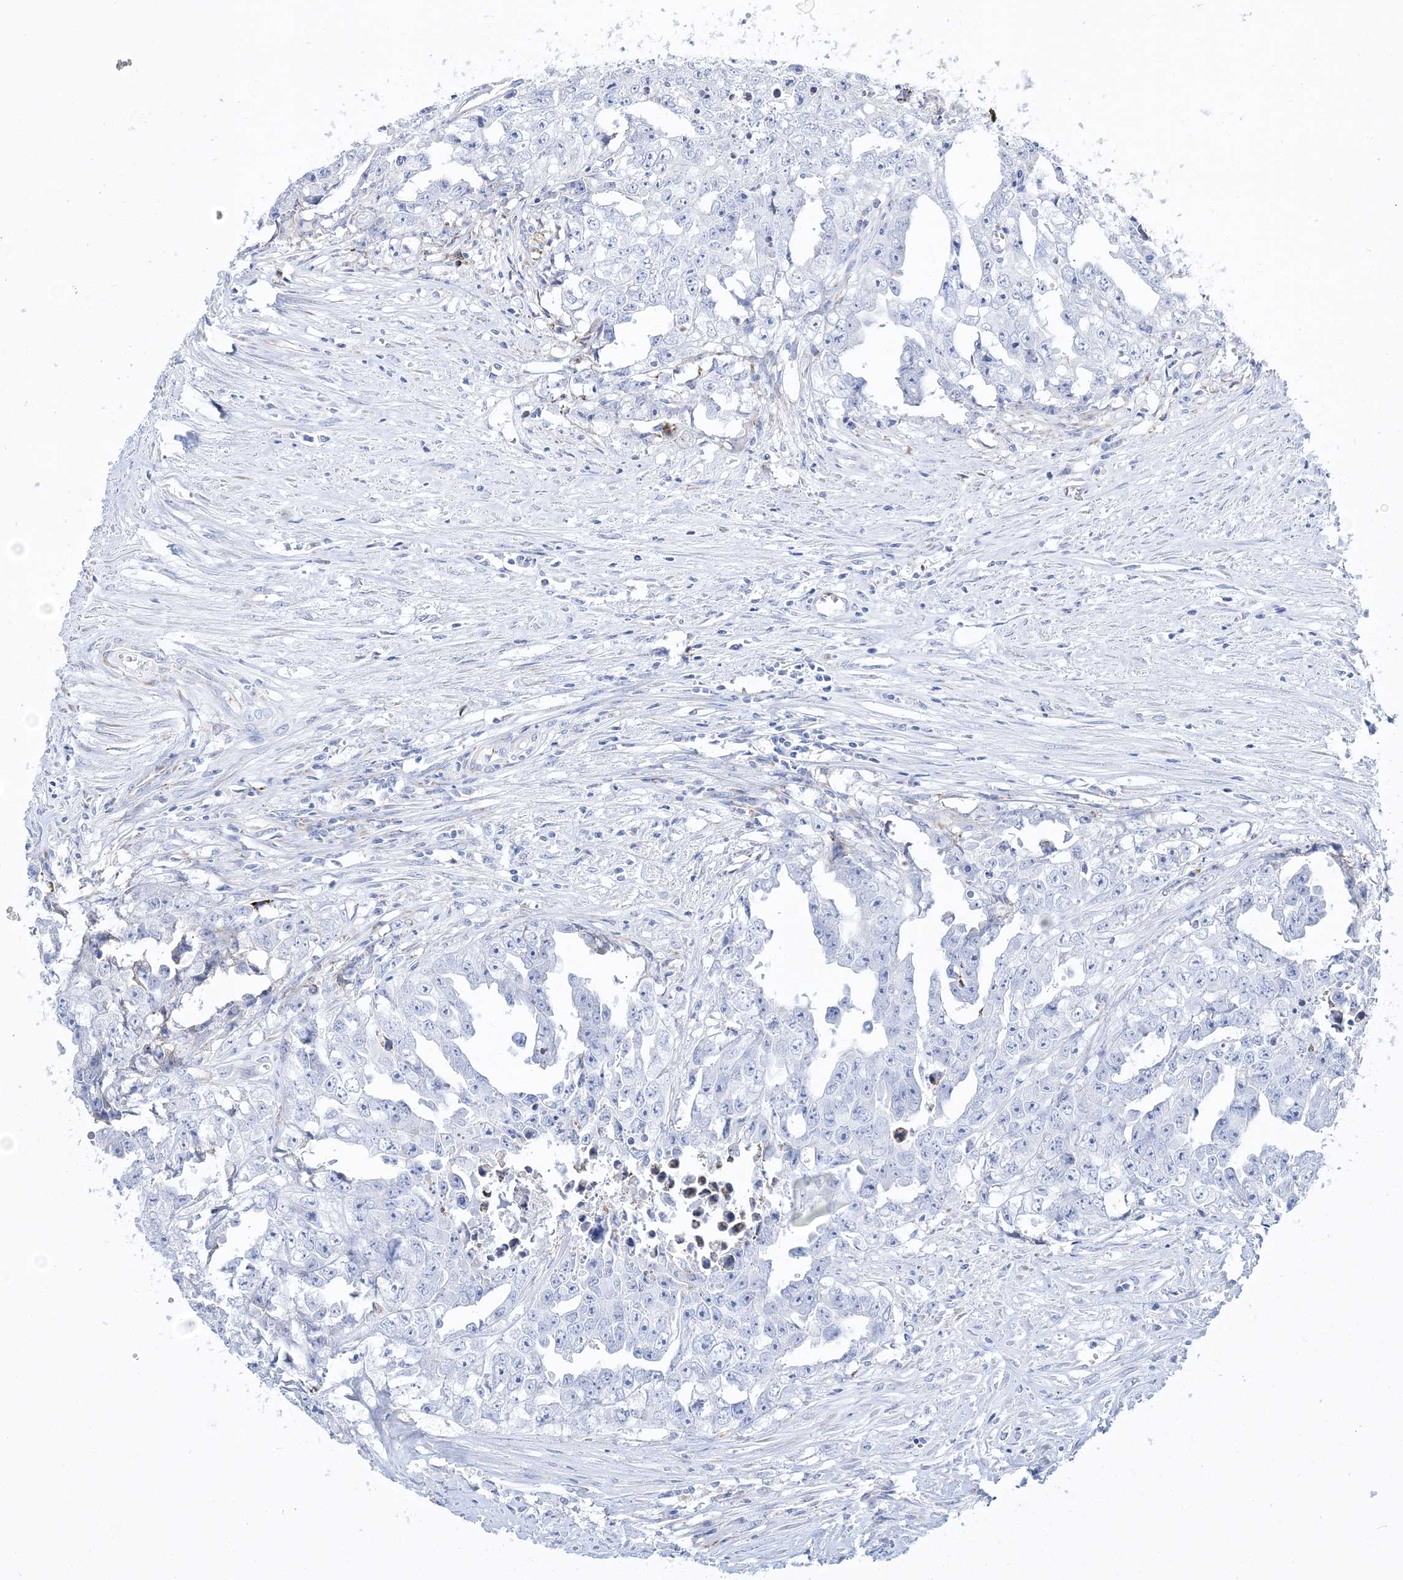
{"staining": {"intensity": "negative", "quantity": "none", "location": "none"}, "tissue": "testis cancer", "cell_type": "Tumor cells", "image_type": "cancer", "snomed": [{"axis": "morphology", "description": "Seminoma, NOS"}, {"axis": "morphology", "description": "Carcinoma, Embryonal, NOS"}, {"axis": "topography", "description": "Testis"}], "caption": "The image exhibits no staining of tumor cells in embryonal carcinoma (testis).", "gene": "TSPYL6", "patient": {"sex": "male", "age": 43}}